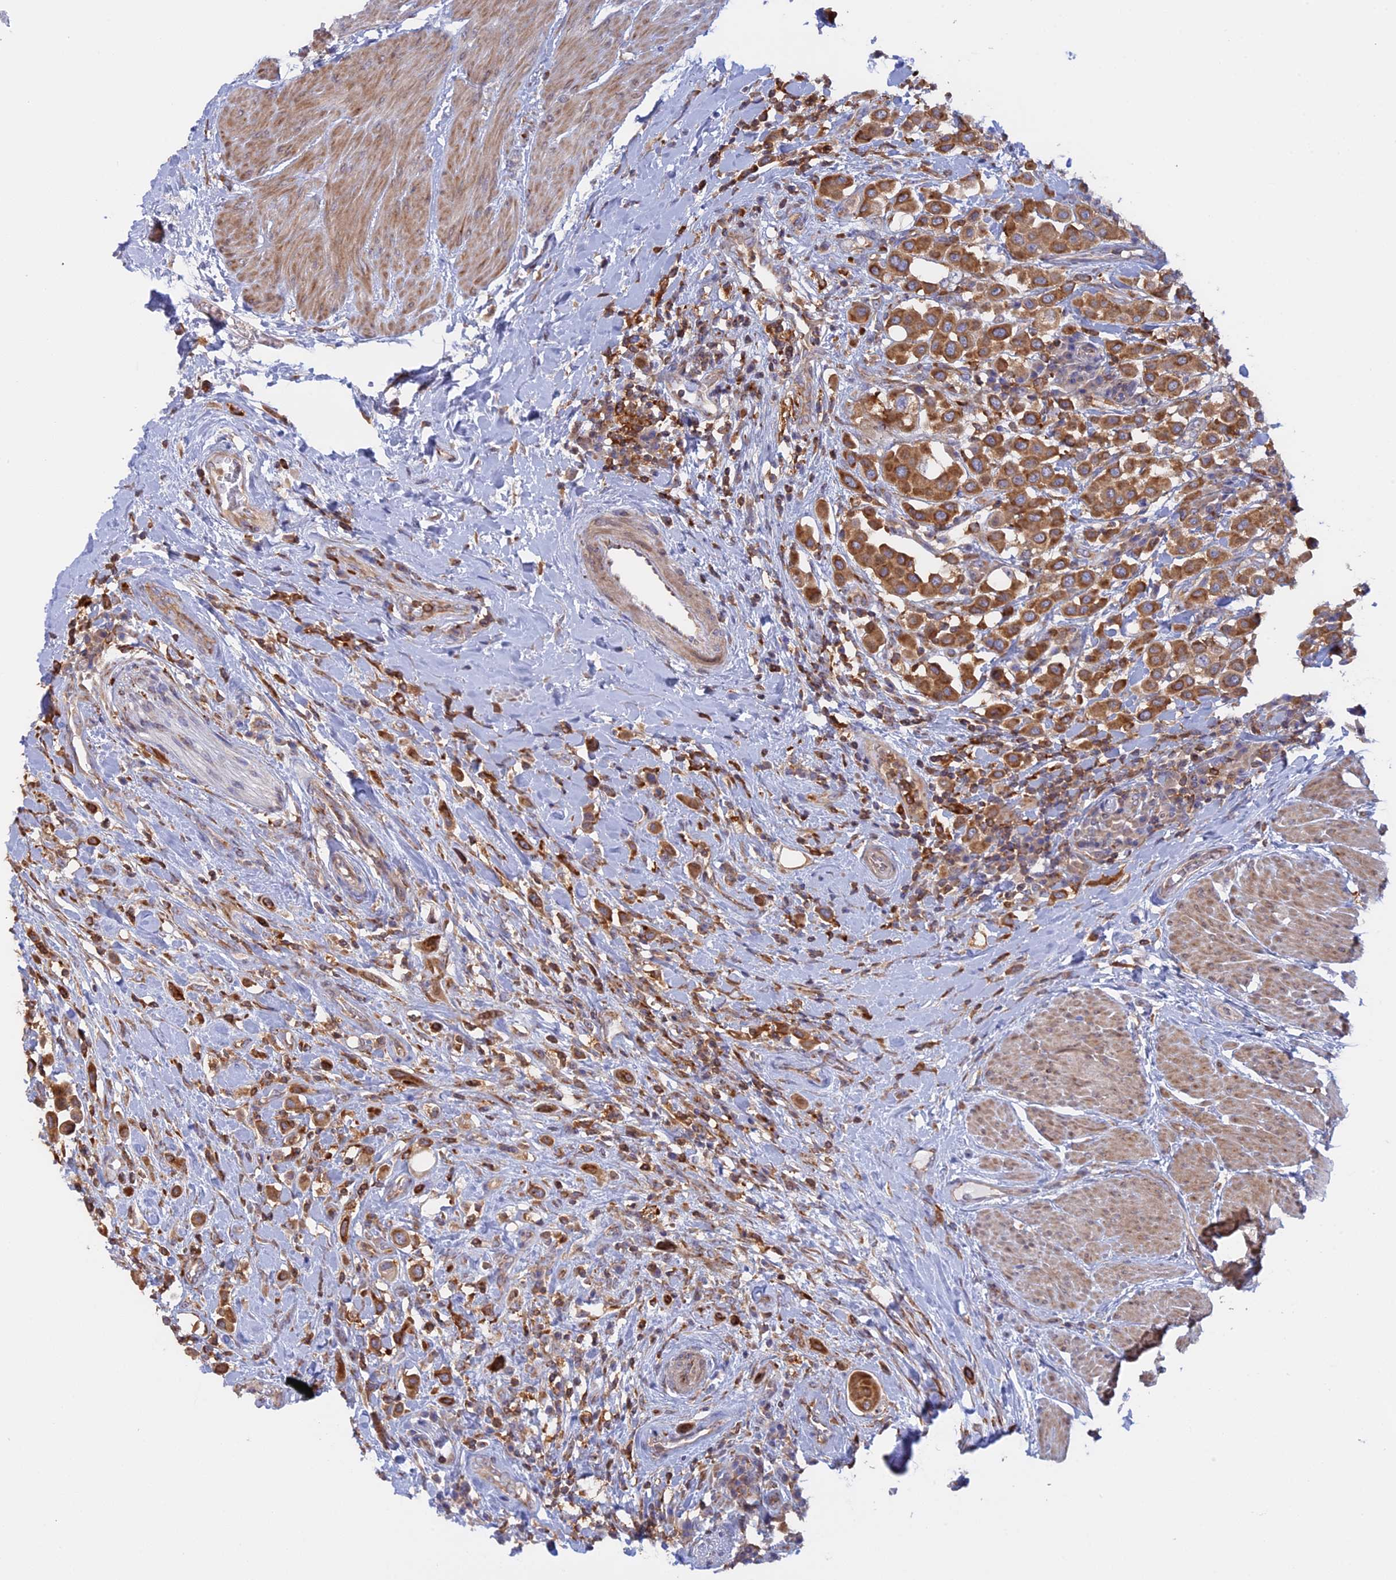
{"staining": {"intensity": "moderate", "quantity": ">75%", "location": "cytoplasmic/membranous"}, "tissue": "urothelial cancer", "cell_type": "Tumor cells", "image_type": "cancer", "snomed": [{"axis": "morphology", "description": "Urothelial carcinoma, High grade"}, {"axis": "topography", "description": "Urinary bladder"}], "caption": "Immunohistochemistry of human high-grade urothelial carcinoma shows medium levels of moderate cytoplasmic/membranous staining in about >75% of tumor cells.", "gene": "GMIP", "patient": {"sex": "male", "age": 50}}